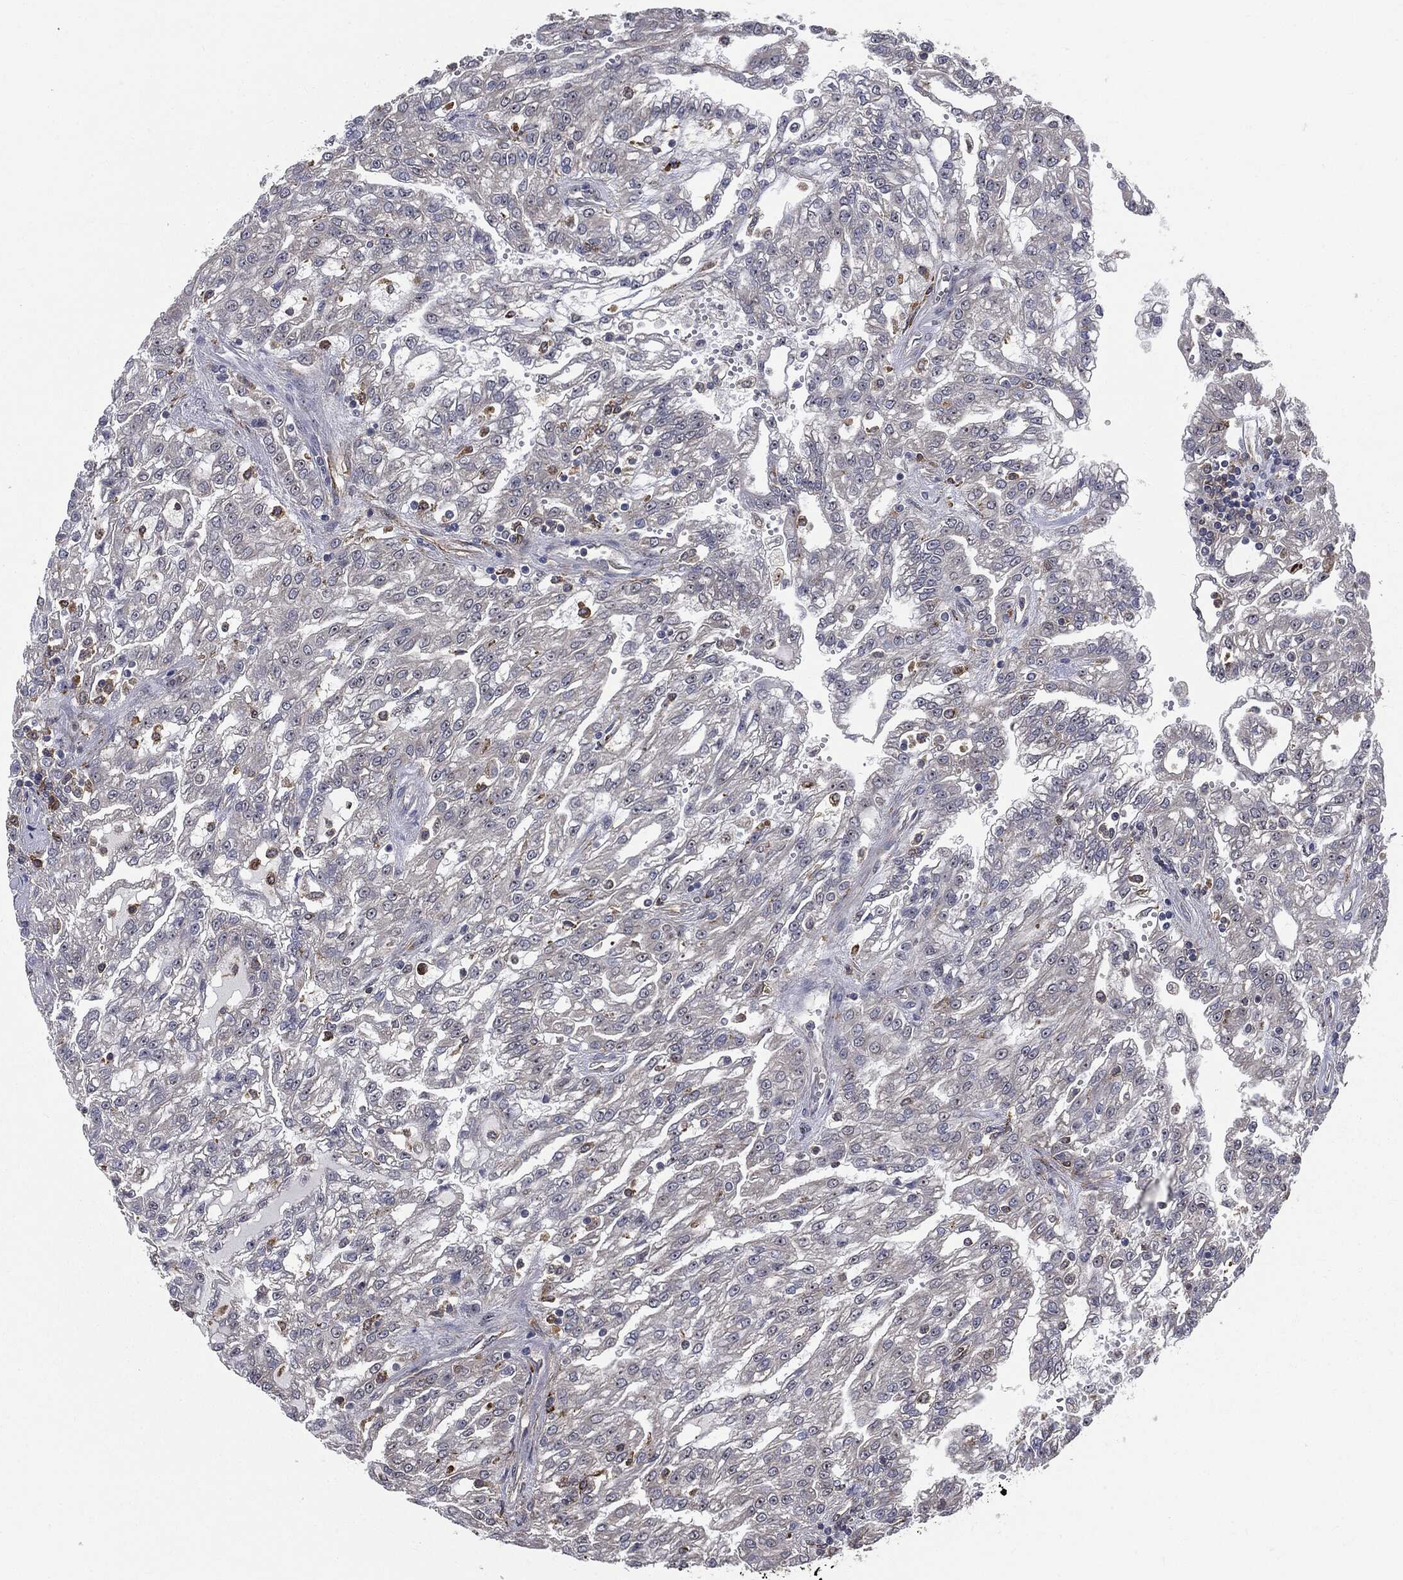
{"staining": {"intensity": "negative", "quantity": "none", "location": "none"}, "tissue": "renal cancer", "cell_type": "Tumor cells", "image_type": "cancer", "snomed": [{"axis": "morphology", "description": "Adenocarcinoma, NOS"}, {"axis": "topography", "description": "Kidney"}], "caption": "A high-resolution histopathology image shows immunohistochemistry staining of renal adenocarcinoma, which exhibits no significant expression in tumor cells.", "gene": "TRMT1L", "patient": {"sex": "male", "age": 63}}